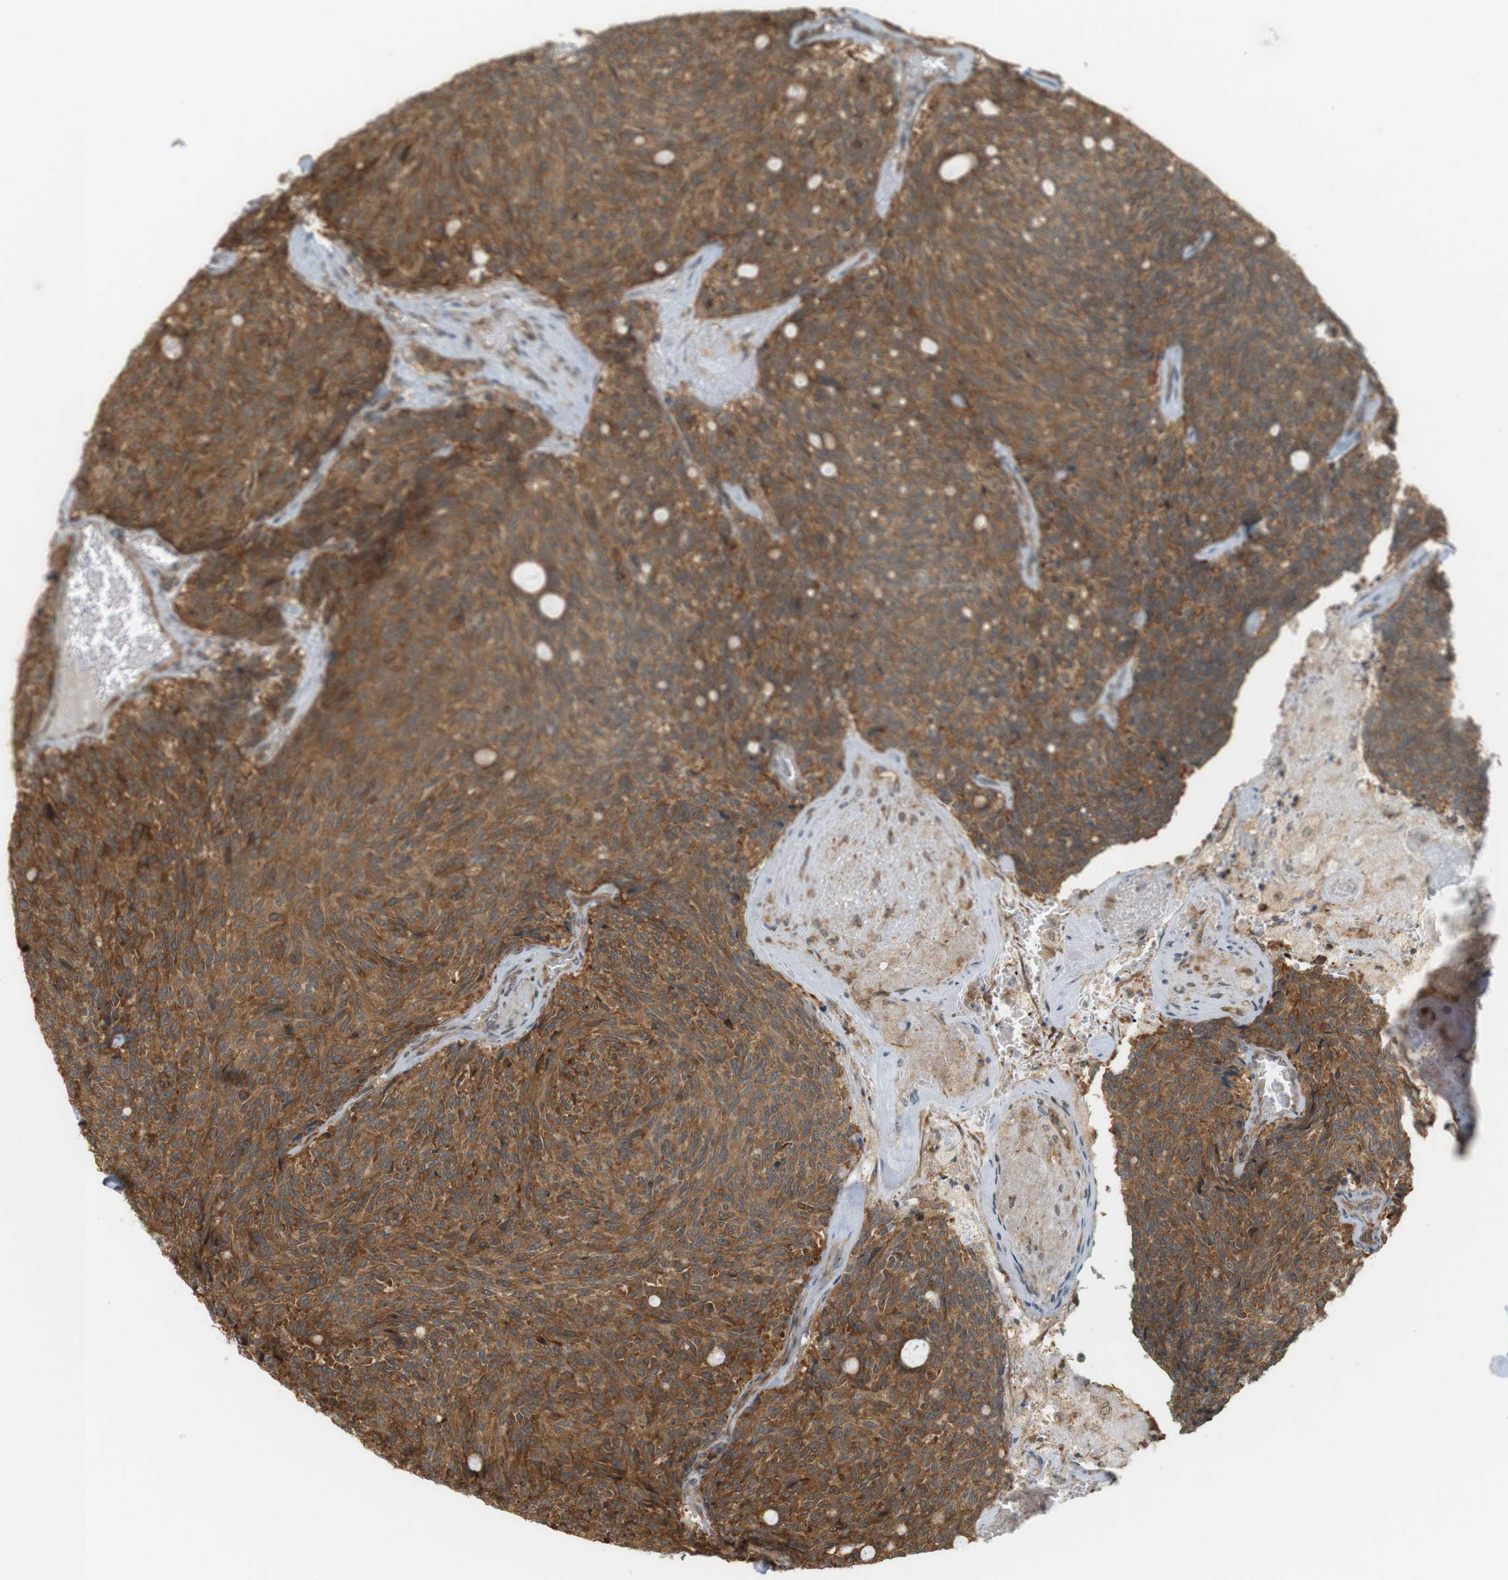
{"staining": {"intensity": "moderate", "quantity": ">75%", "location": "cytoplasmic/membranous,nuclear"}, "tissue": "carcinoid", "cell_type": "Tumor cells", "image_type": "cancer", "snomed": [{"axis": "morphology", "description": "Carcinoid, malignant, NOS"}, {"axis": "topography", "description": "Pancreas"}], "caption": "Moderate cytoplasmic/membranous and nuclear protein staining is seen in approximately >75% of tumor cells in carcinoid (malignant).", "gene": "PA2G4", "patient": {"sex": "female", "age": 54}}